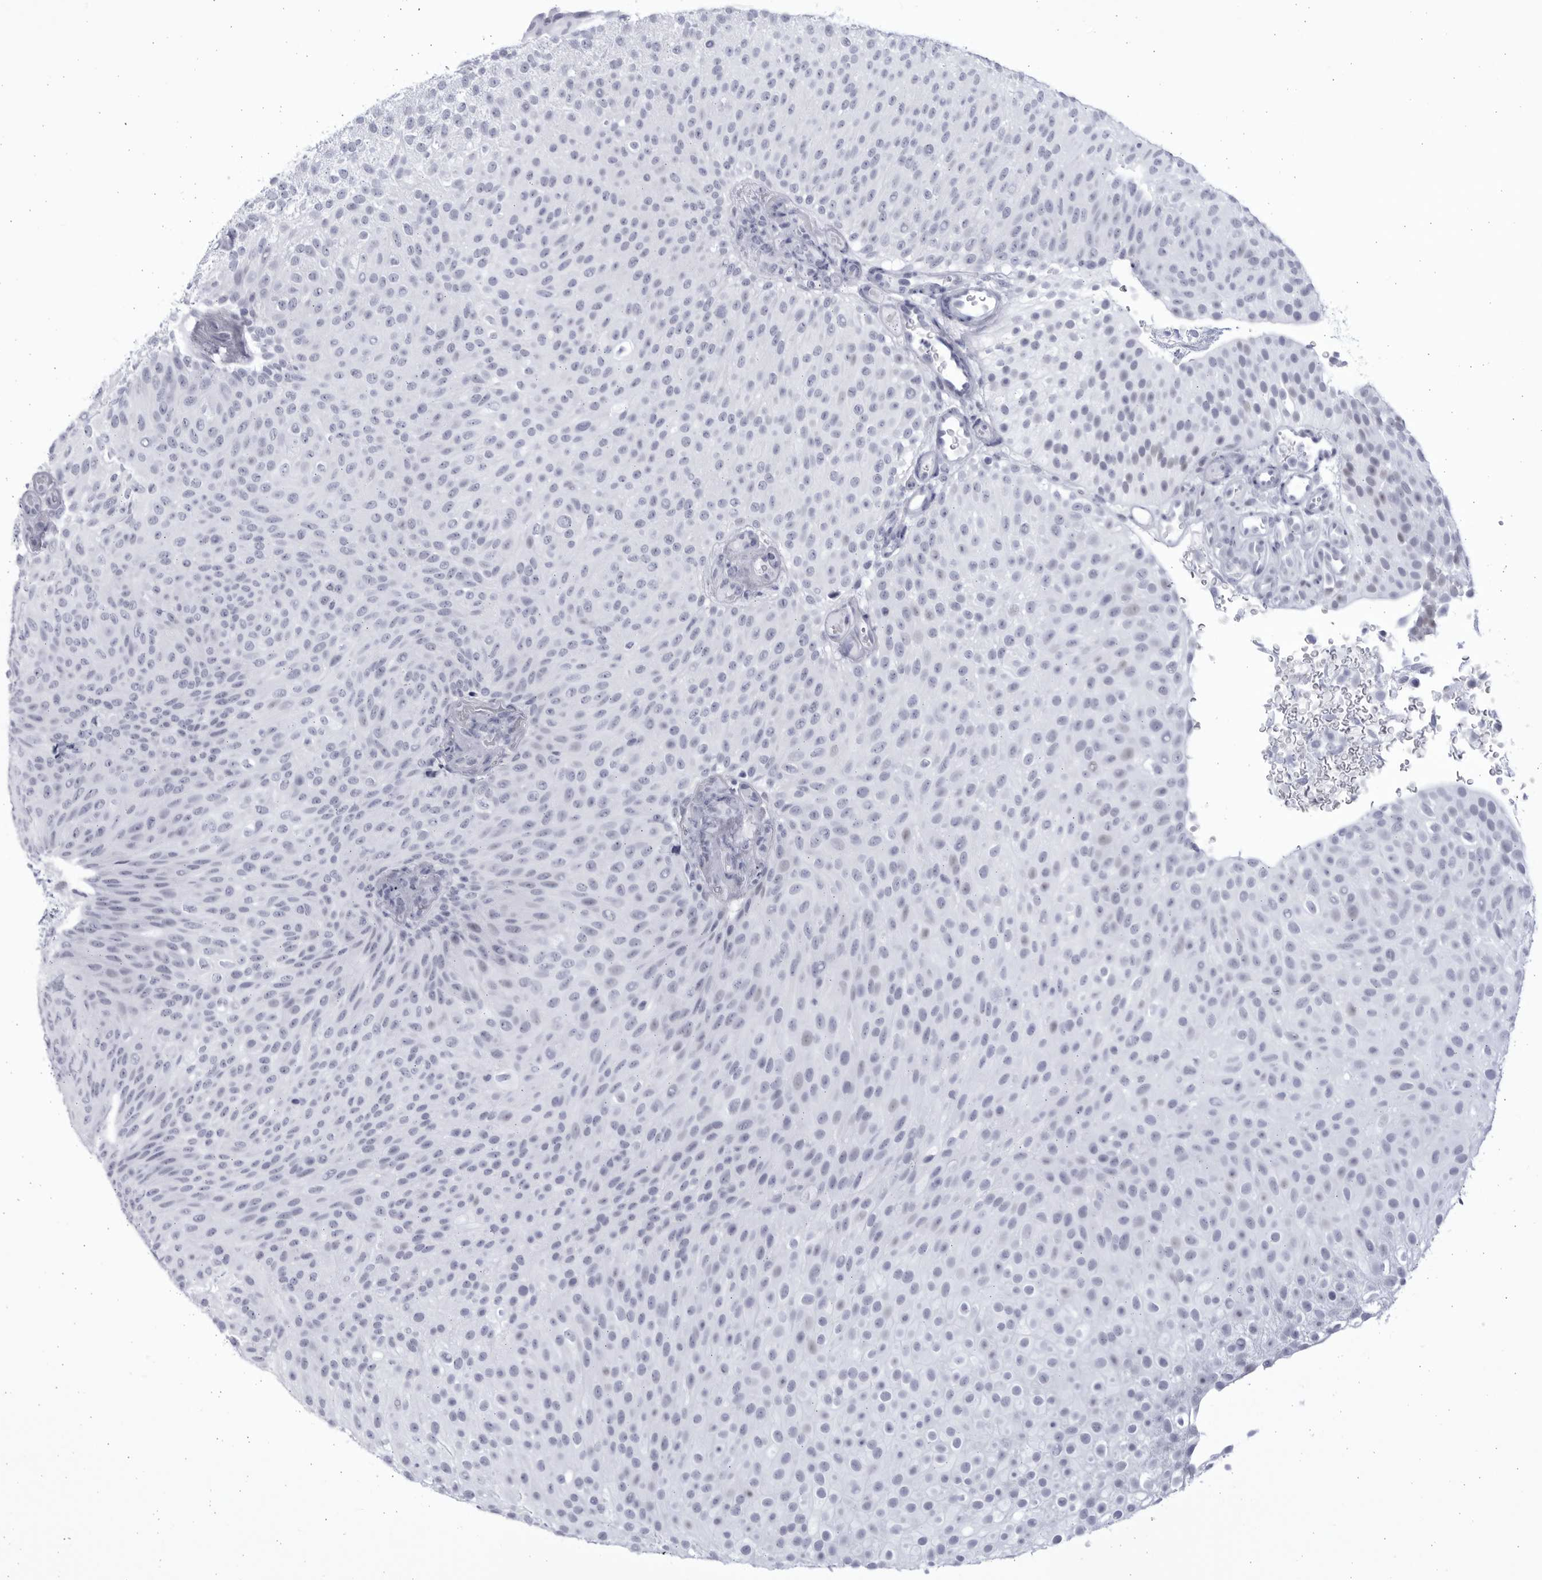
{"staining": {"intensity": "negative", "quantity": "none", "location": "none"}, "tissue": "urothelial cancer", "cell_type": "Tumor cells", "image_type": "cancer", "snomed": [{"axis": "morphology", "description": "Urothelial carcinoma, Low grade"}, {"axis": "topography", "description": "Urinary bladder"}], "caption": "Immunohistochemical staining of urothelial carcinoma (low-grade) displays no significant positivity in tumor cells. (Stains: DAB immunohistochemistry with hematoxylin counter stain, Microscopy: brightfield microscopy at high magnification).", "gene": "CCDC181", "patient": {"sex": "male", "age": 78}}